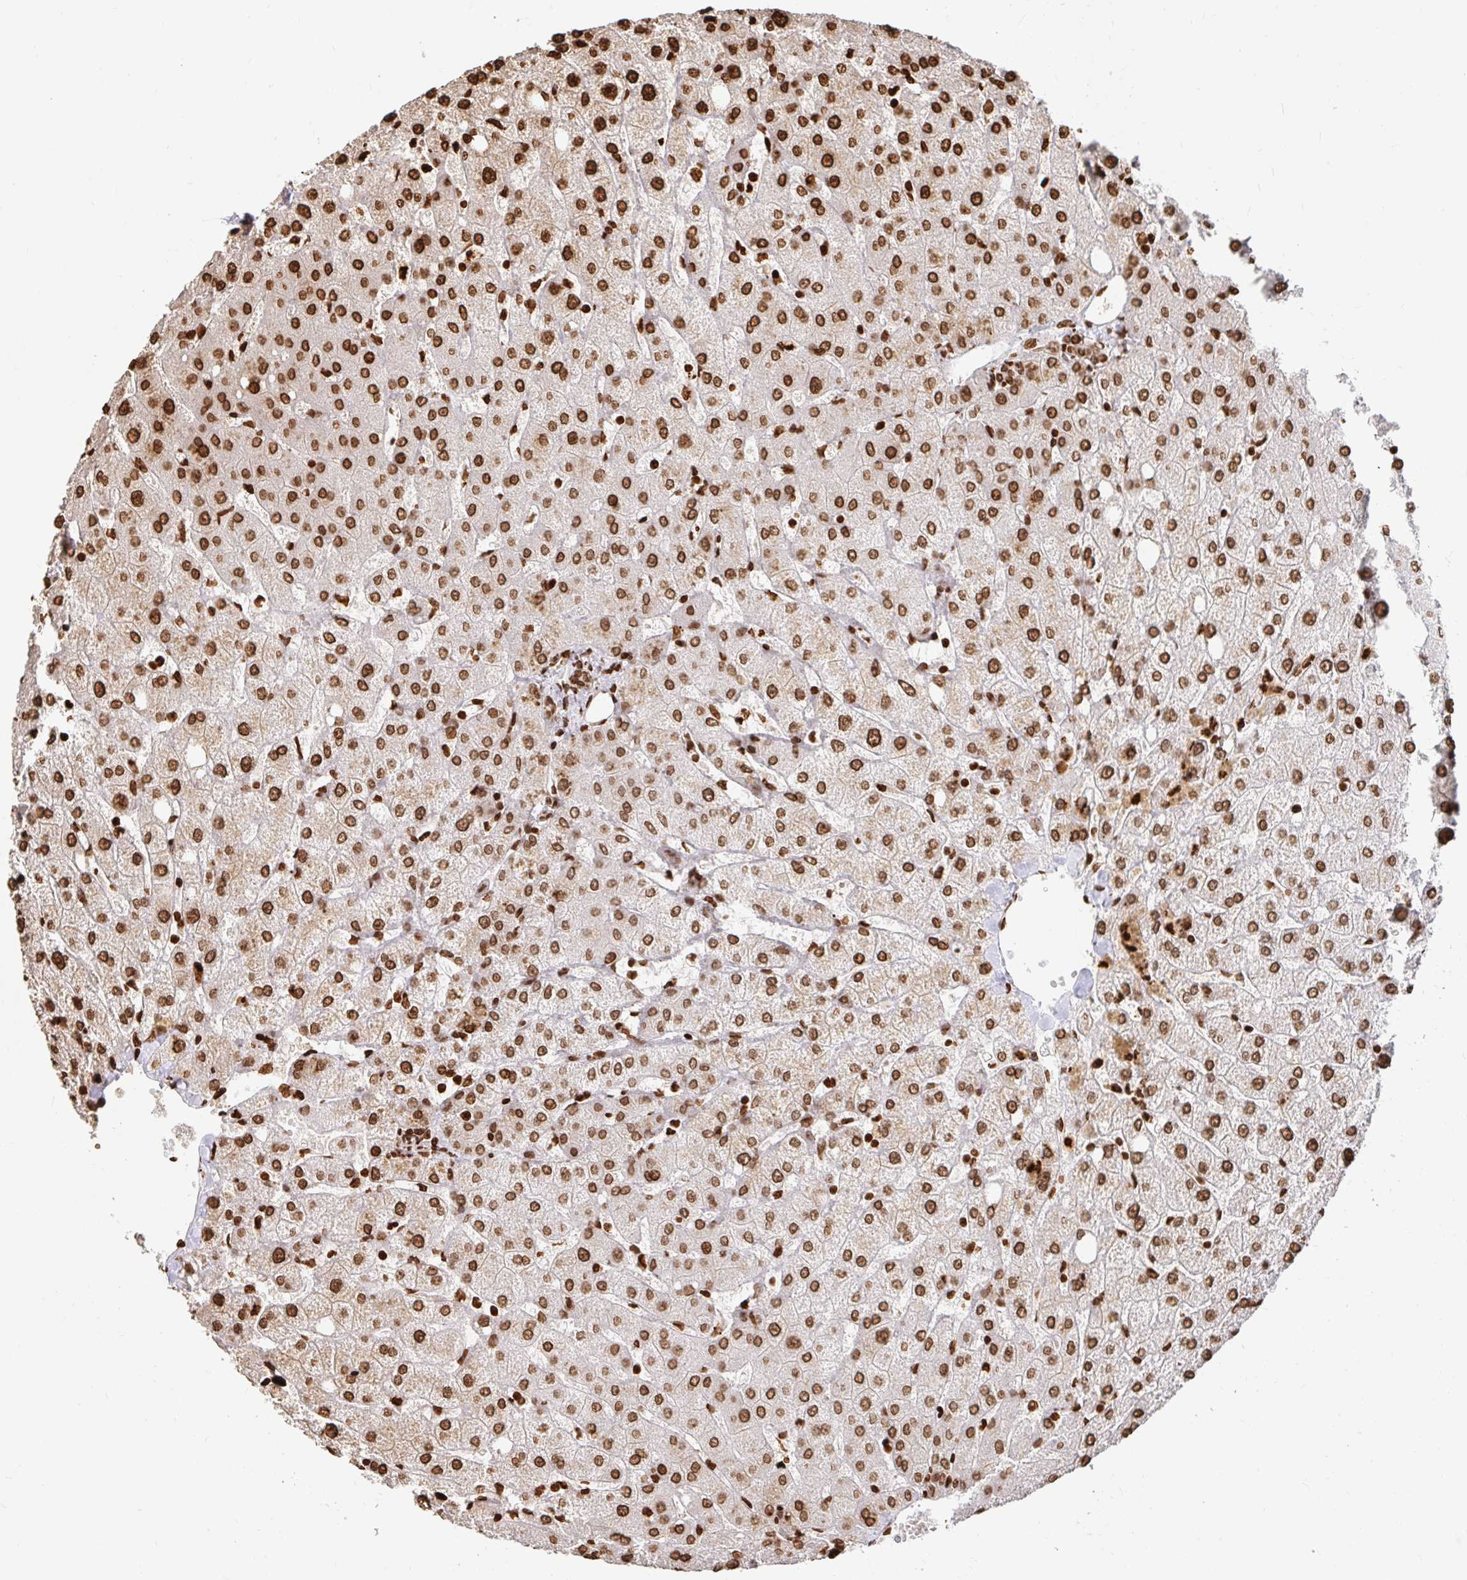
{"staining": {"intensity": "strong", "quantity": ">75%", "location": "nuclear"}, "tissue": "liver", "cell_type": "Cholangiocytes", "image_type": "normal", "snomed": [{"axis": "morphology", "description": "Normal tissue, NOS"}, {"axis": "topography", "description": "Liver"}], "caption": "Protein staining of normal liver displays strong nuclear expression in approximately >75% of cholangiocytes.", "gene": "H2BC5", "patient": {"sex": "female", "age": 54}}